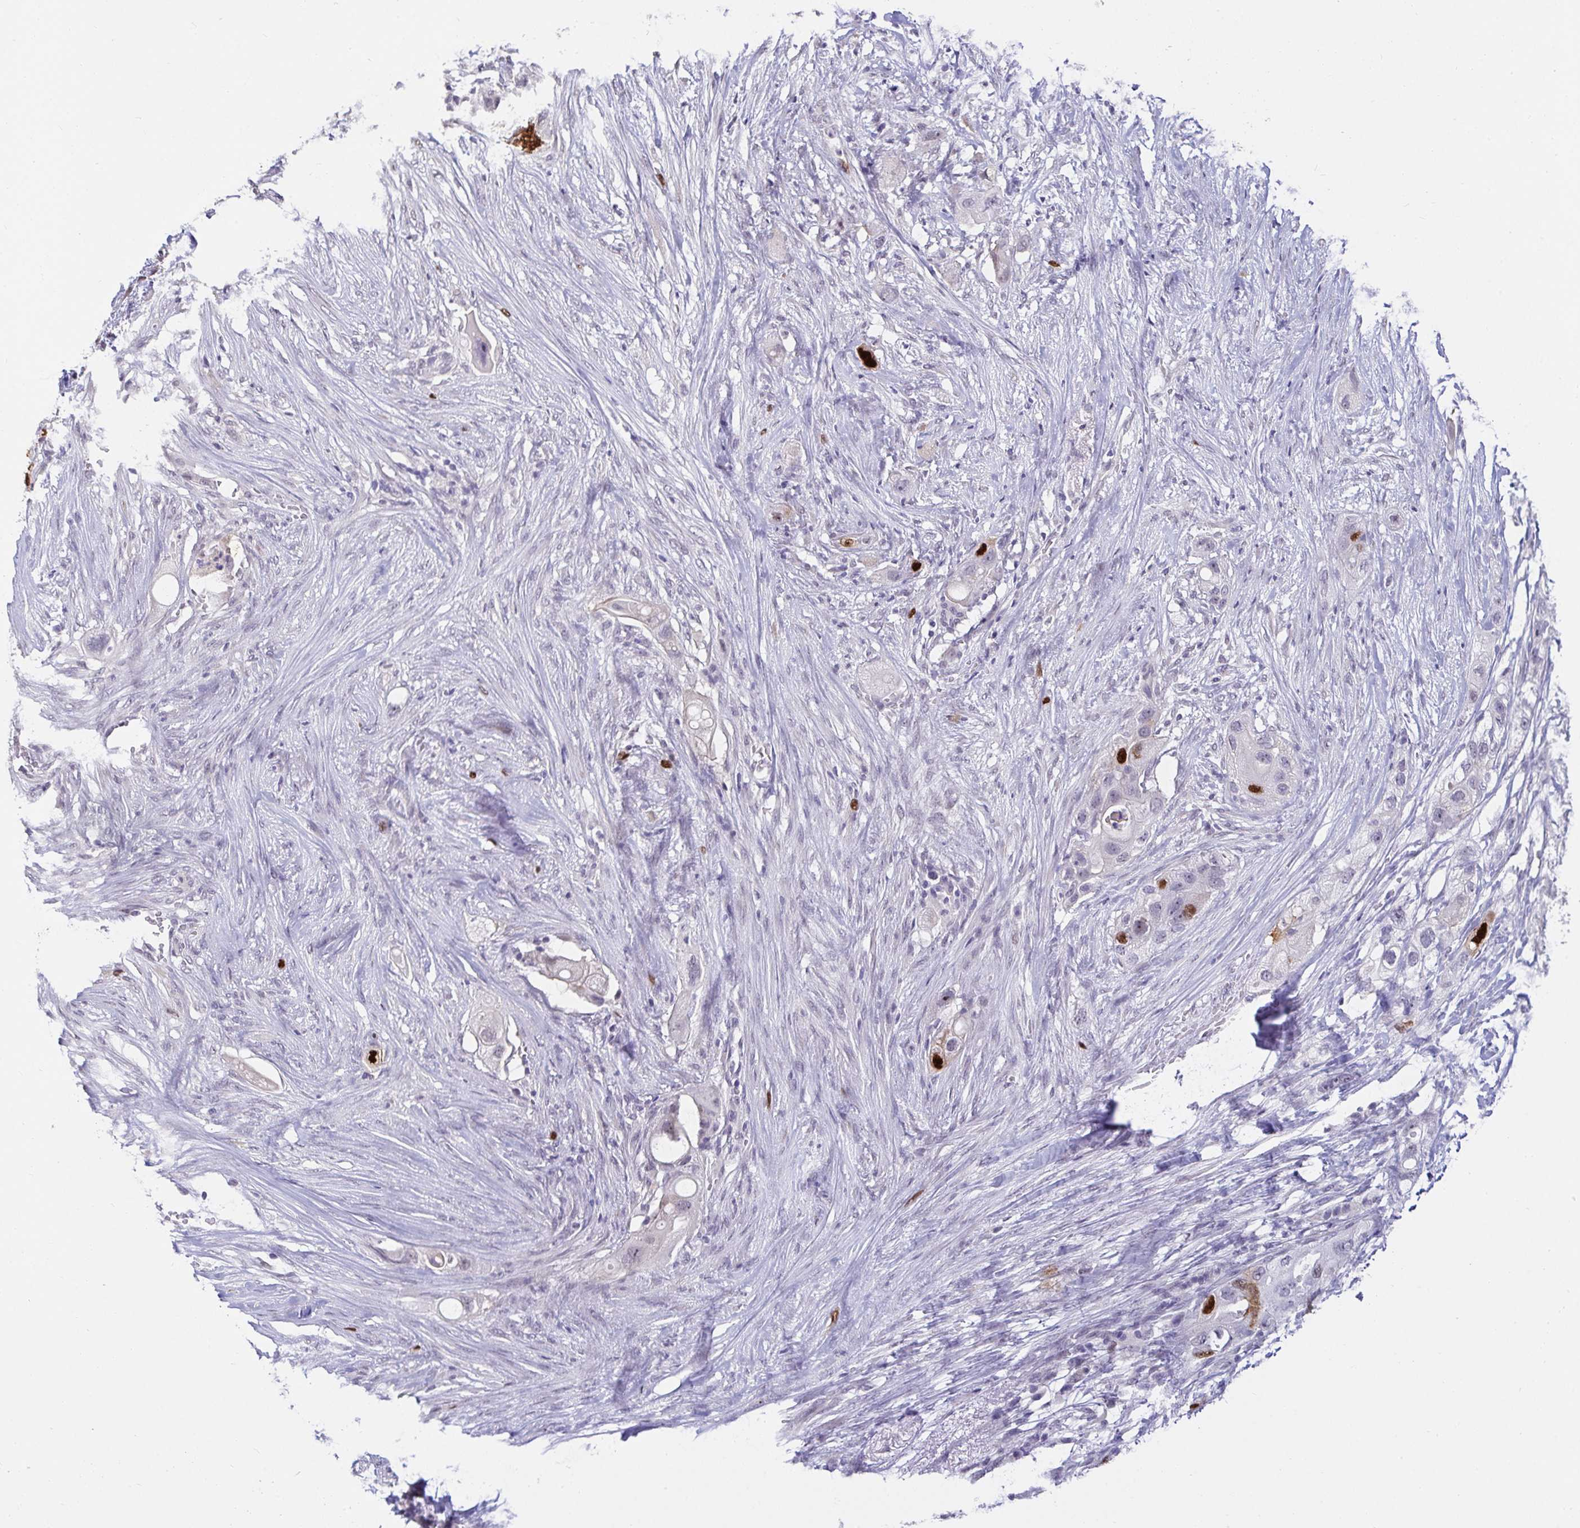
{"staining": {"intensity": "strong", "quantity": "<25%", "location": "nuclear"}, "tissue": "pancreatic cancer", "cell_type": "Tumor cells", "image_type": "cancer", "snomed": [{"axis": "morphology", "description": "Adenocarcinoma, NOS"}, {"axis": "topography", "description": "Pancreas"}], "caption": "IHC micrograph of neoplastic tissue: human adenocarcinoma (pancreatic) stained using immunohistochemistry reveals medium levels of strong protein expression localized specifically in the nuclear of tumor cells, appearing as a nuclear brown color.", "gene": "ANLN", "patient": {"sex": "female", "age": 72}}